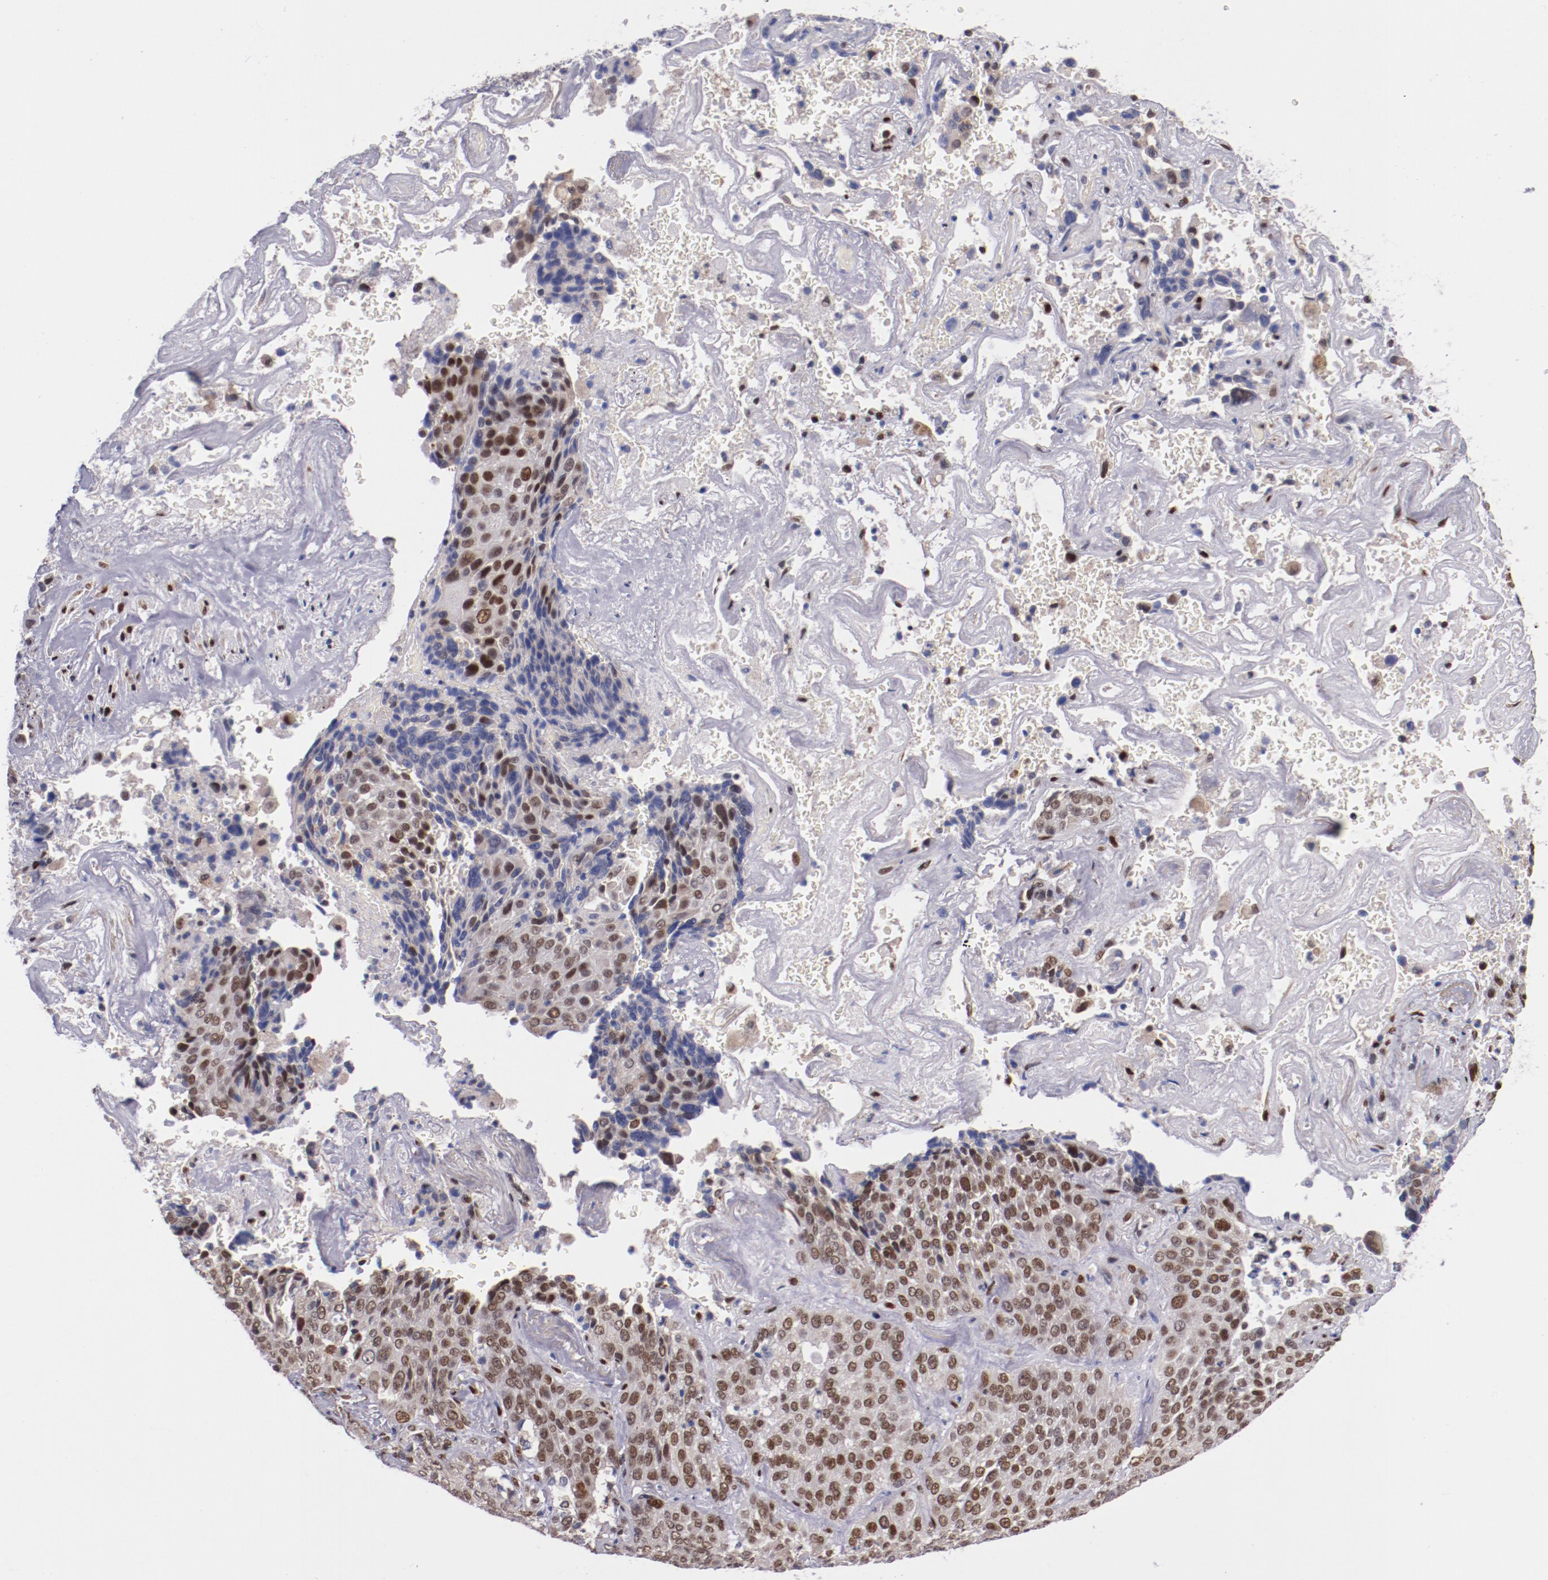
{"staining": {"intensity": "moderate", "quantity": ">75%", "location": "nuclear"}, "tissue": "lung cancer", "cell_type": "Tumor cells", "image_type": "cancer", "snomed": [{"axis": "morphology", "description": "Squamous cell carcinoma, NOS"}, {"axis": "topography", "description": "Lung"}], "caption": "An image showing moderate nuclear expression in about >75% of tumor cells in lung cancer (squamous cell carcinoma), as visualized by brown immunohistochemical staining.", "gene": "SRF", "patient": {"sex": "male", "age": 54}}